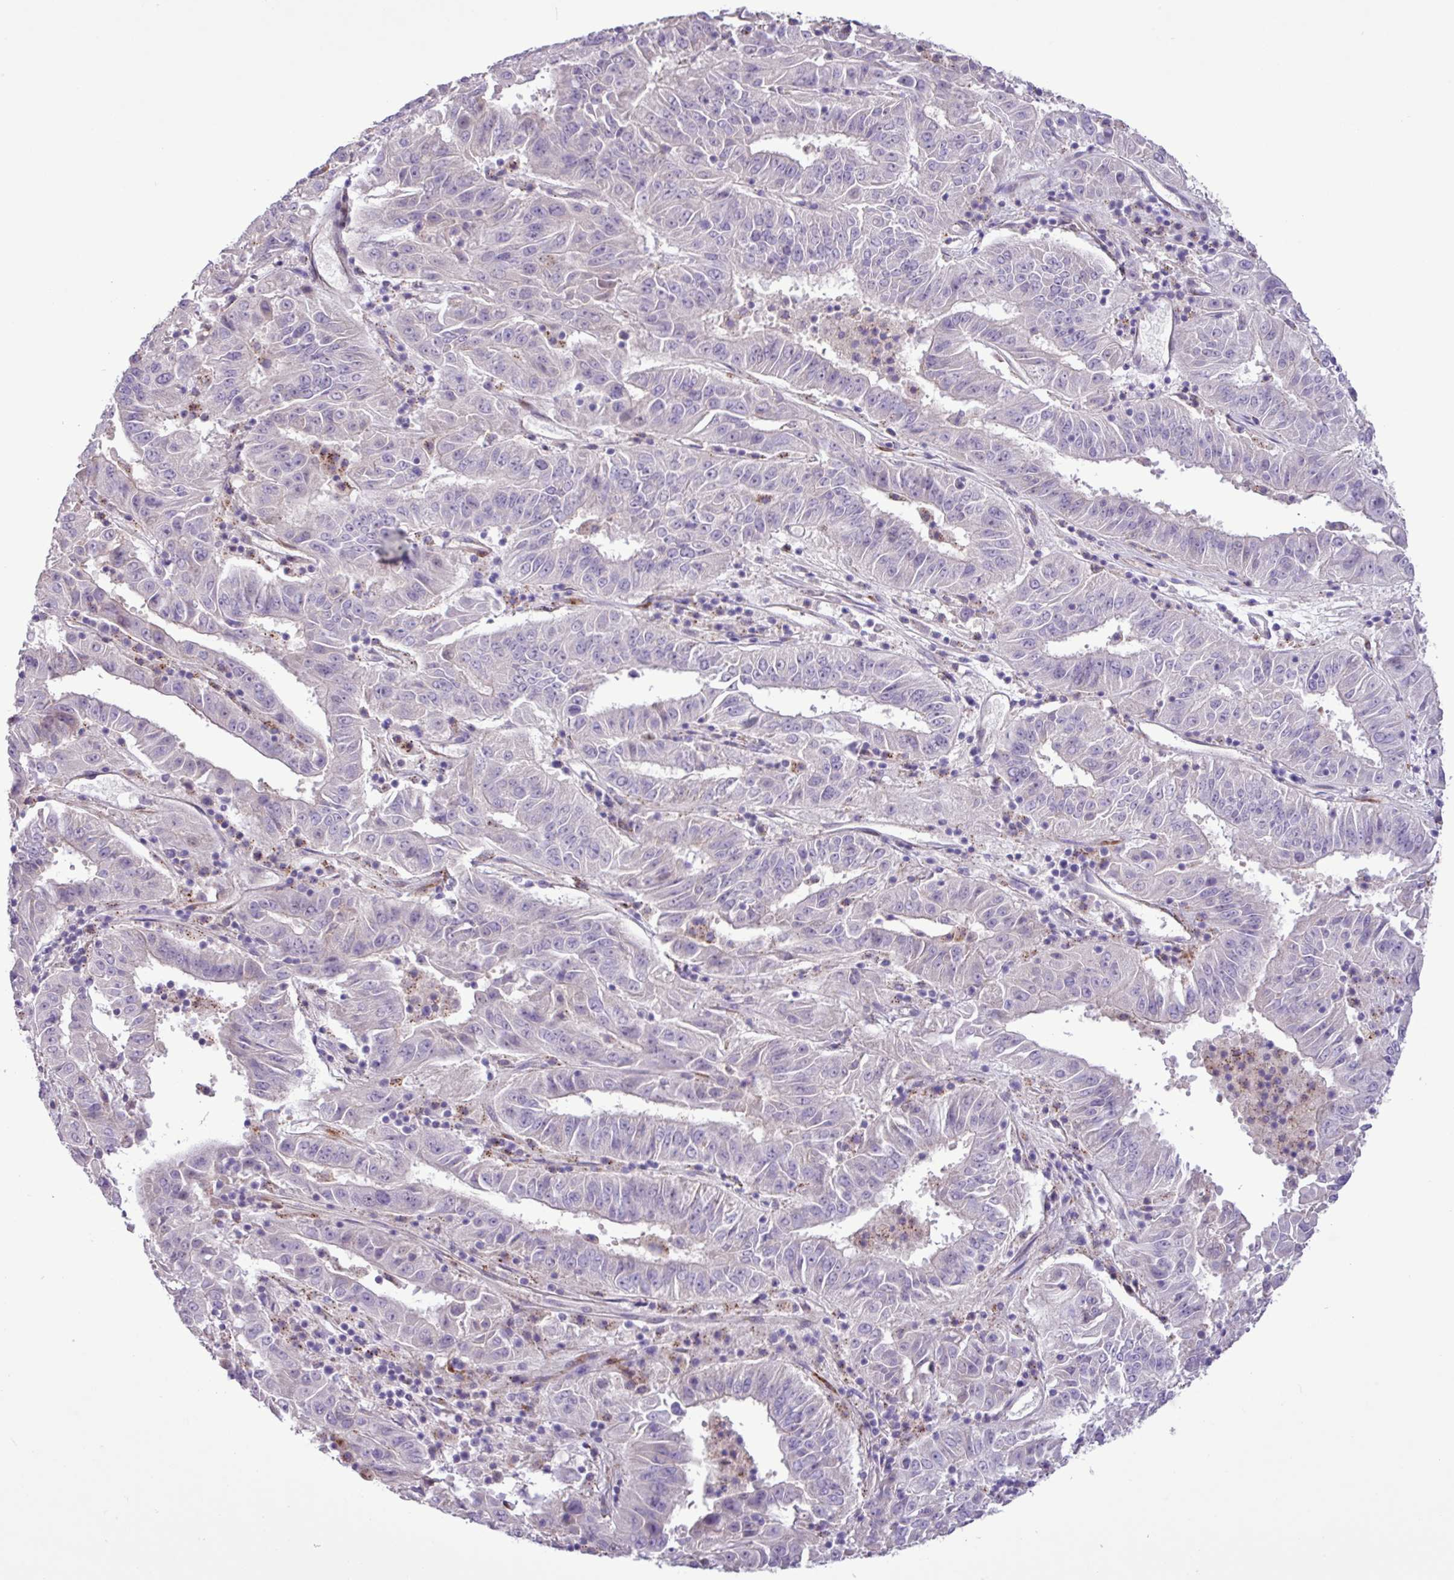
{"staining": {"intensity": "negative", "quantity": "none", "location": "none"}, "tissue": "pancreatic cancer", "cell_type": "Tumor cells", "image_type": "cancer", "snomed": [{"axis": "morphology", "description": "Adenocarcinoma, NOS"}, {"axis": "topography", "description": "Pancreas"}], "caption": "Immunohistochemical staining of pancreatic cancer exhibits no significant positivity in tumor cells.", "gene": "CD248", "patient": {"sex": "male", "age": 63}}